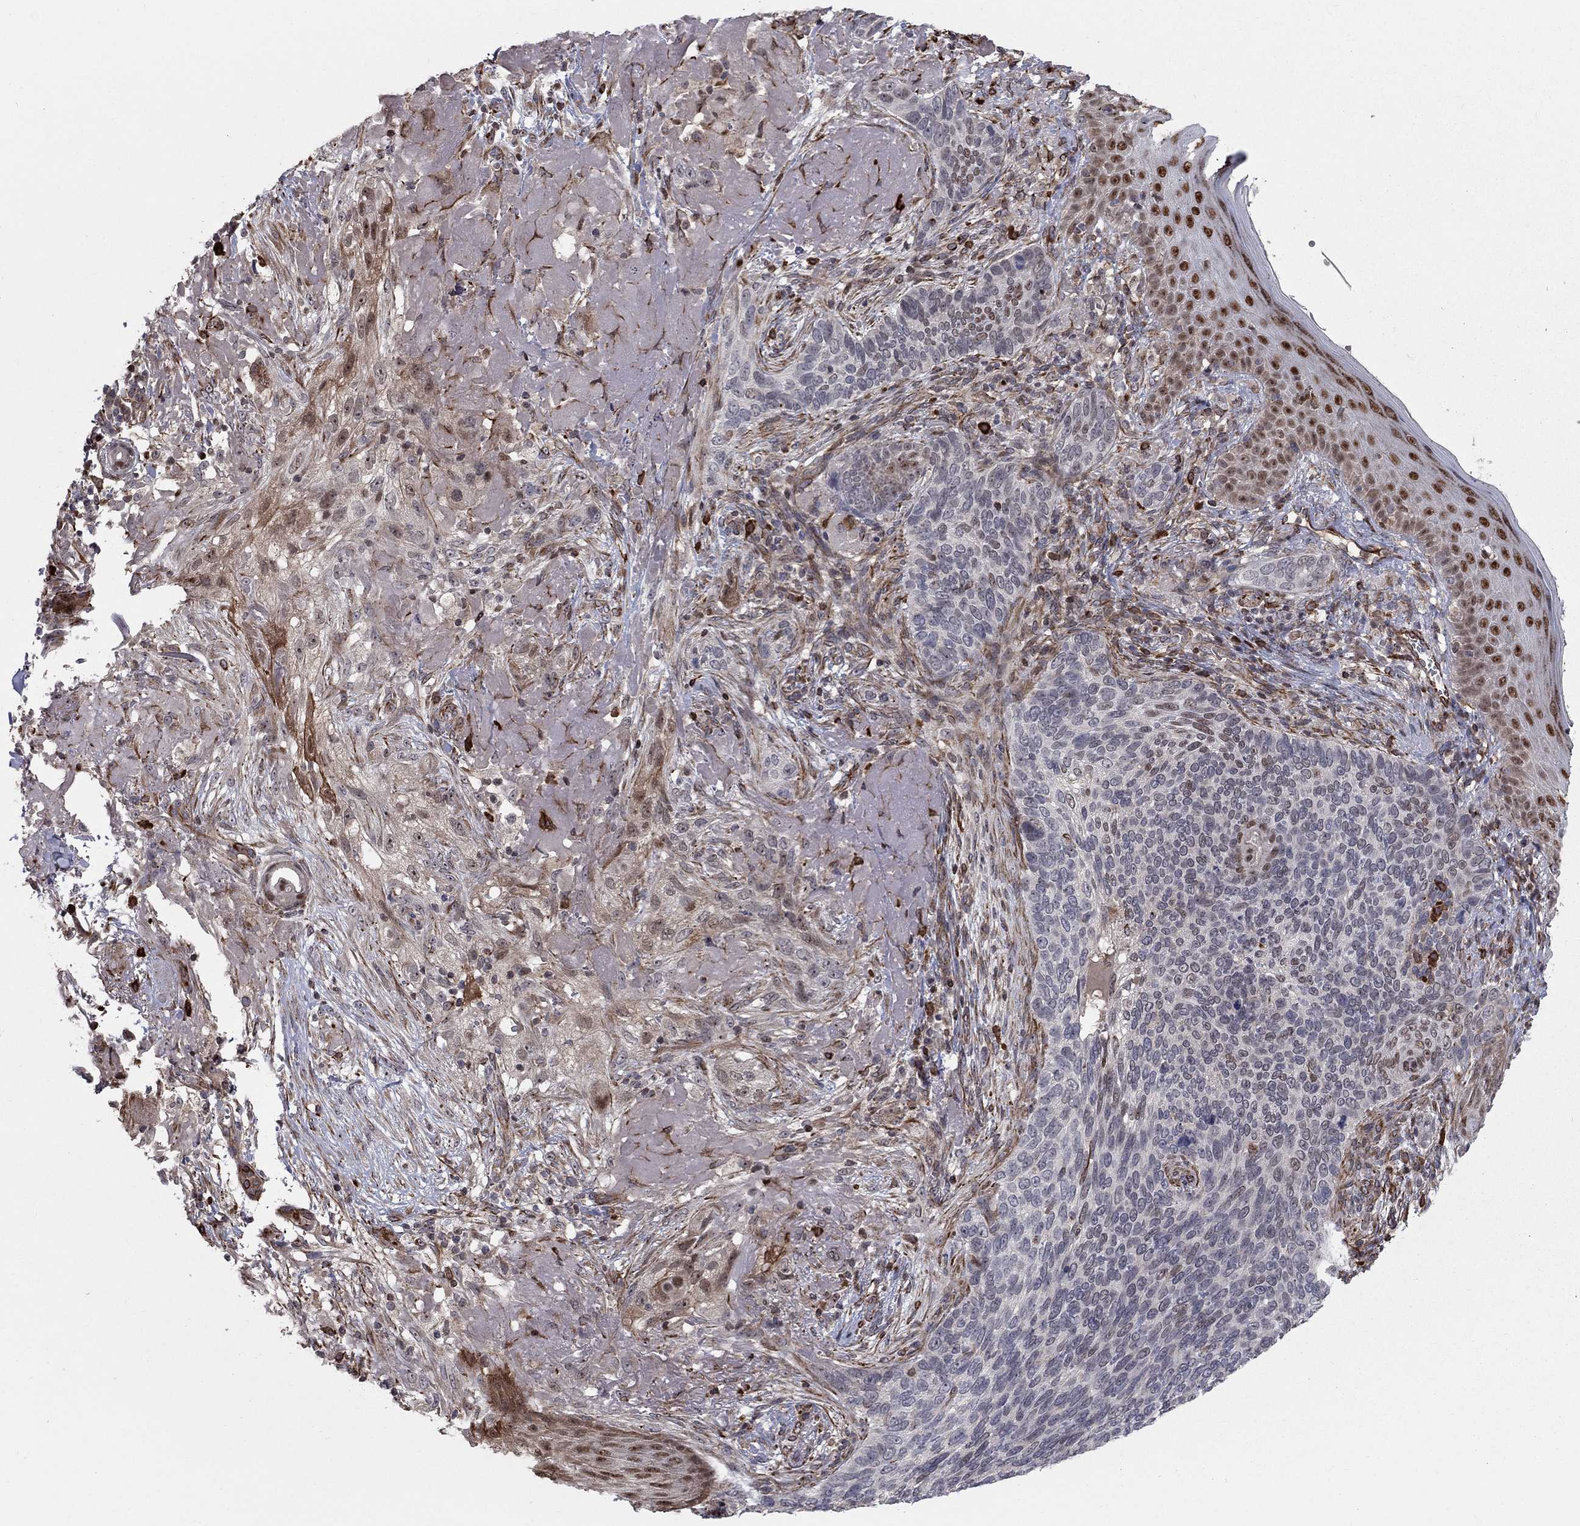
{"staining": {"intensity": "negative", "quantity": "none", "location": "none"}, "tissue": "skin cancer", "cell_type": "Tumor cells", "image_type": "cancer", "snomed": [{"axis": "morphology", "description": "Basal cell carcinoma"}, {"axis": "topography", "description": "Skin"}], "caption": "A histopathology image of skin basal cell carcinoma stained for a protein displays no brown staining in tumor cells.", "gene": "MSRA", "patient": {"sex": "male", "age": 91}}